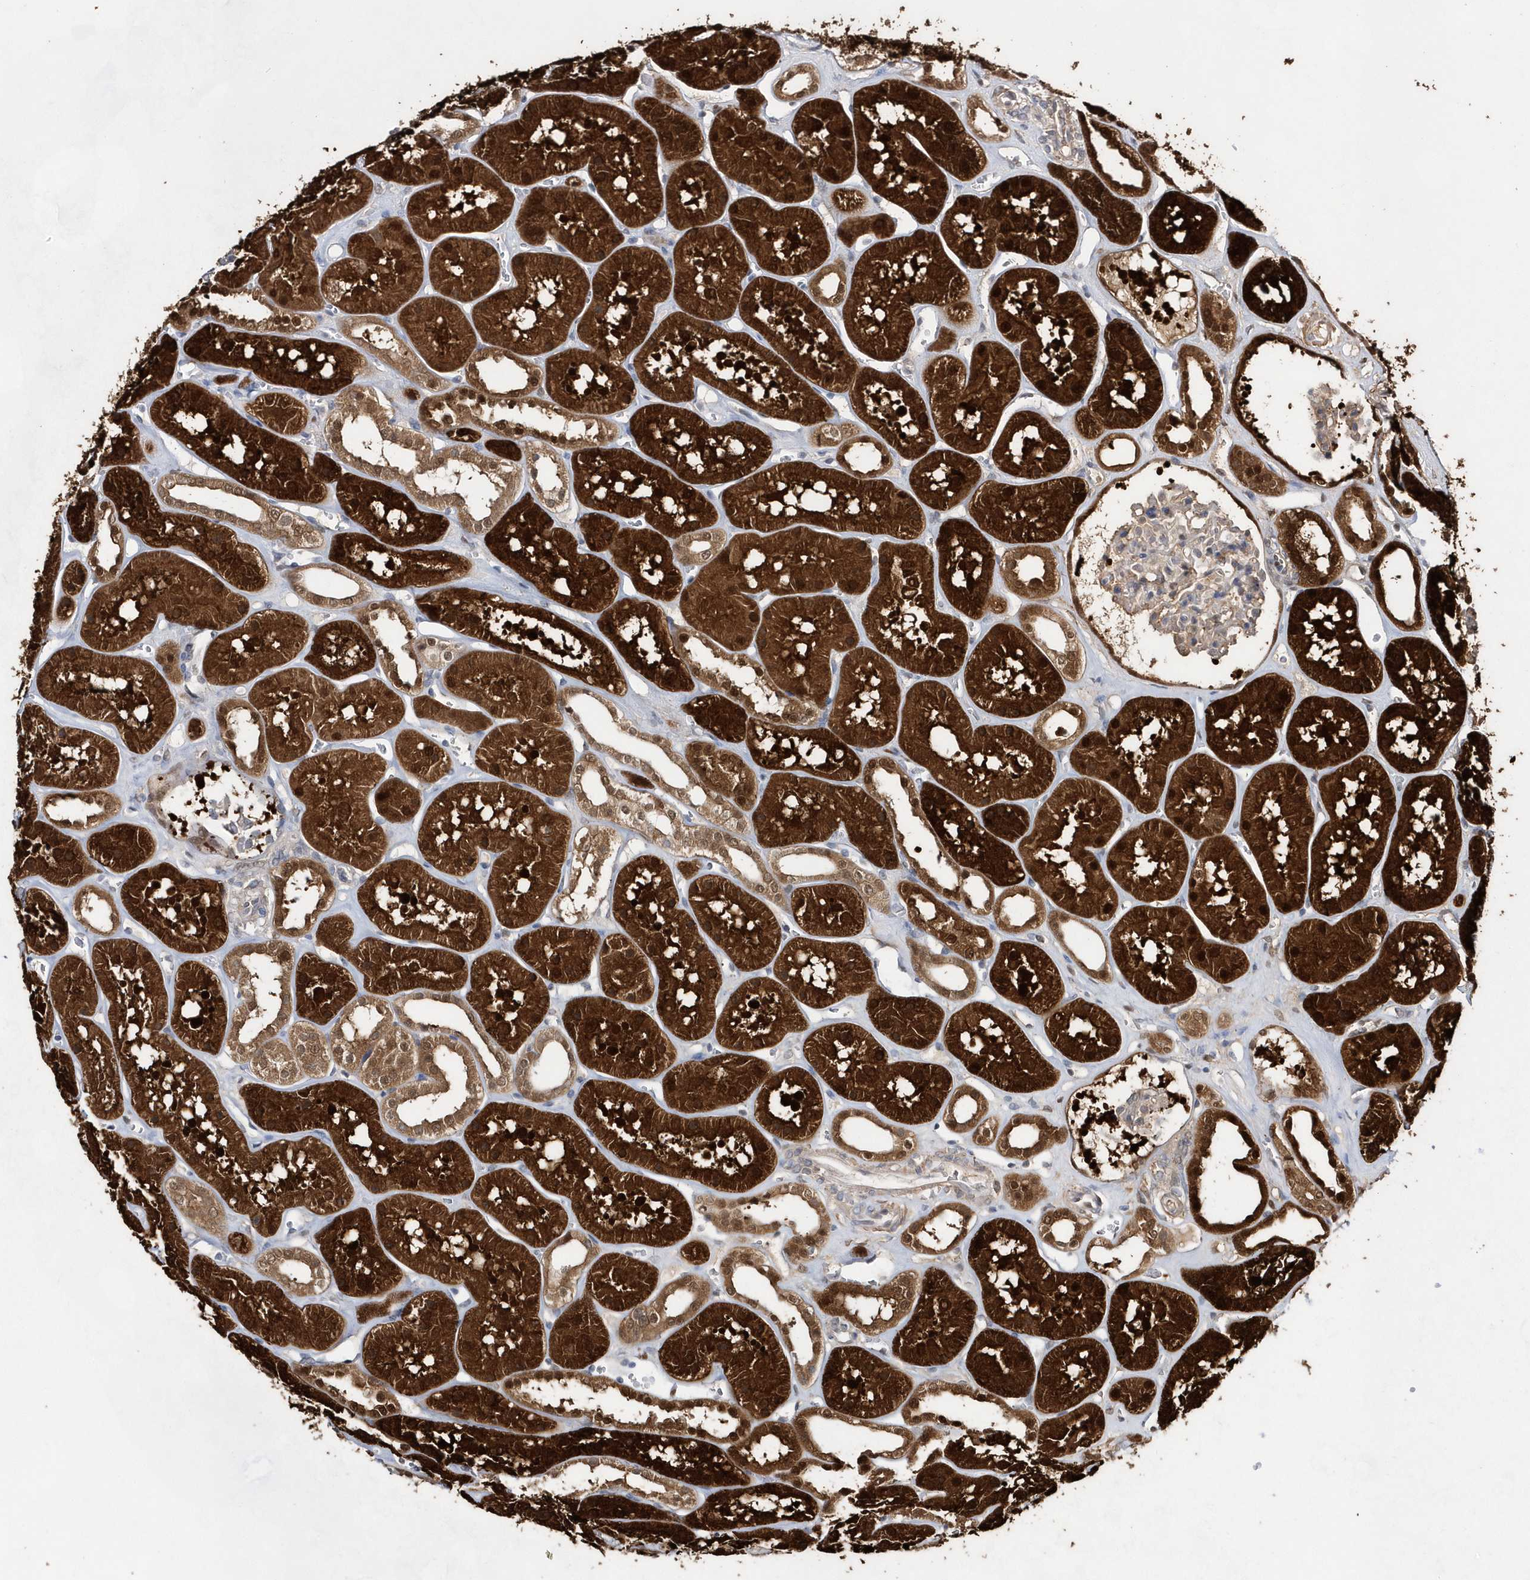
{"staining": {"intensity": "moderate", "quantity": "<25%", "location": "cytoplasmic/membranous,nuclear"}, "tissue": "kidney", "cell_type": "Cells in glomeruli", "image_type": "normal", "snomed": [{"axis": "morphology", "description": "Normal tissue, NOS"}, {"axis": "topography", "description": "Kidney"}], "caption": "Cells in glomeruli display moderate cytoplasmic/membranous,nuclear staining in approximately <25% of cells in benign kidney. (DAB = brown stain, brightfield microscopy at high magnification).", "gene": "BDH2", "patient": {"sex": "female", "age": 41}}